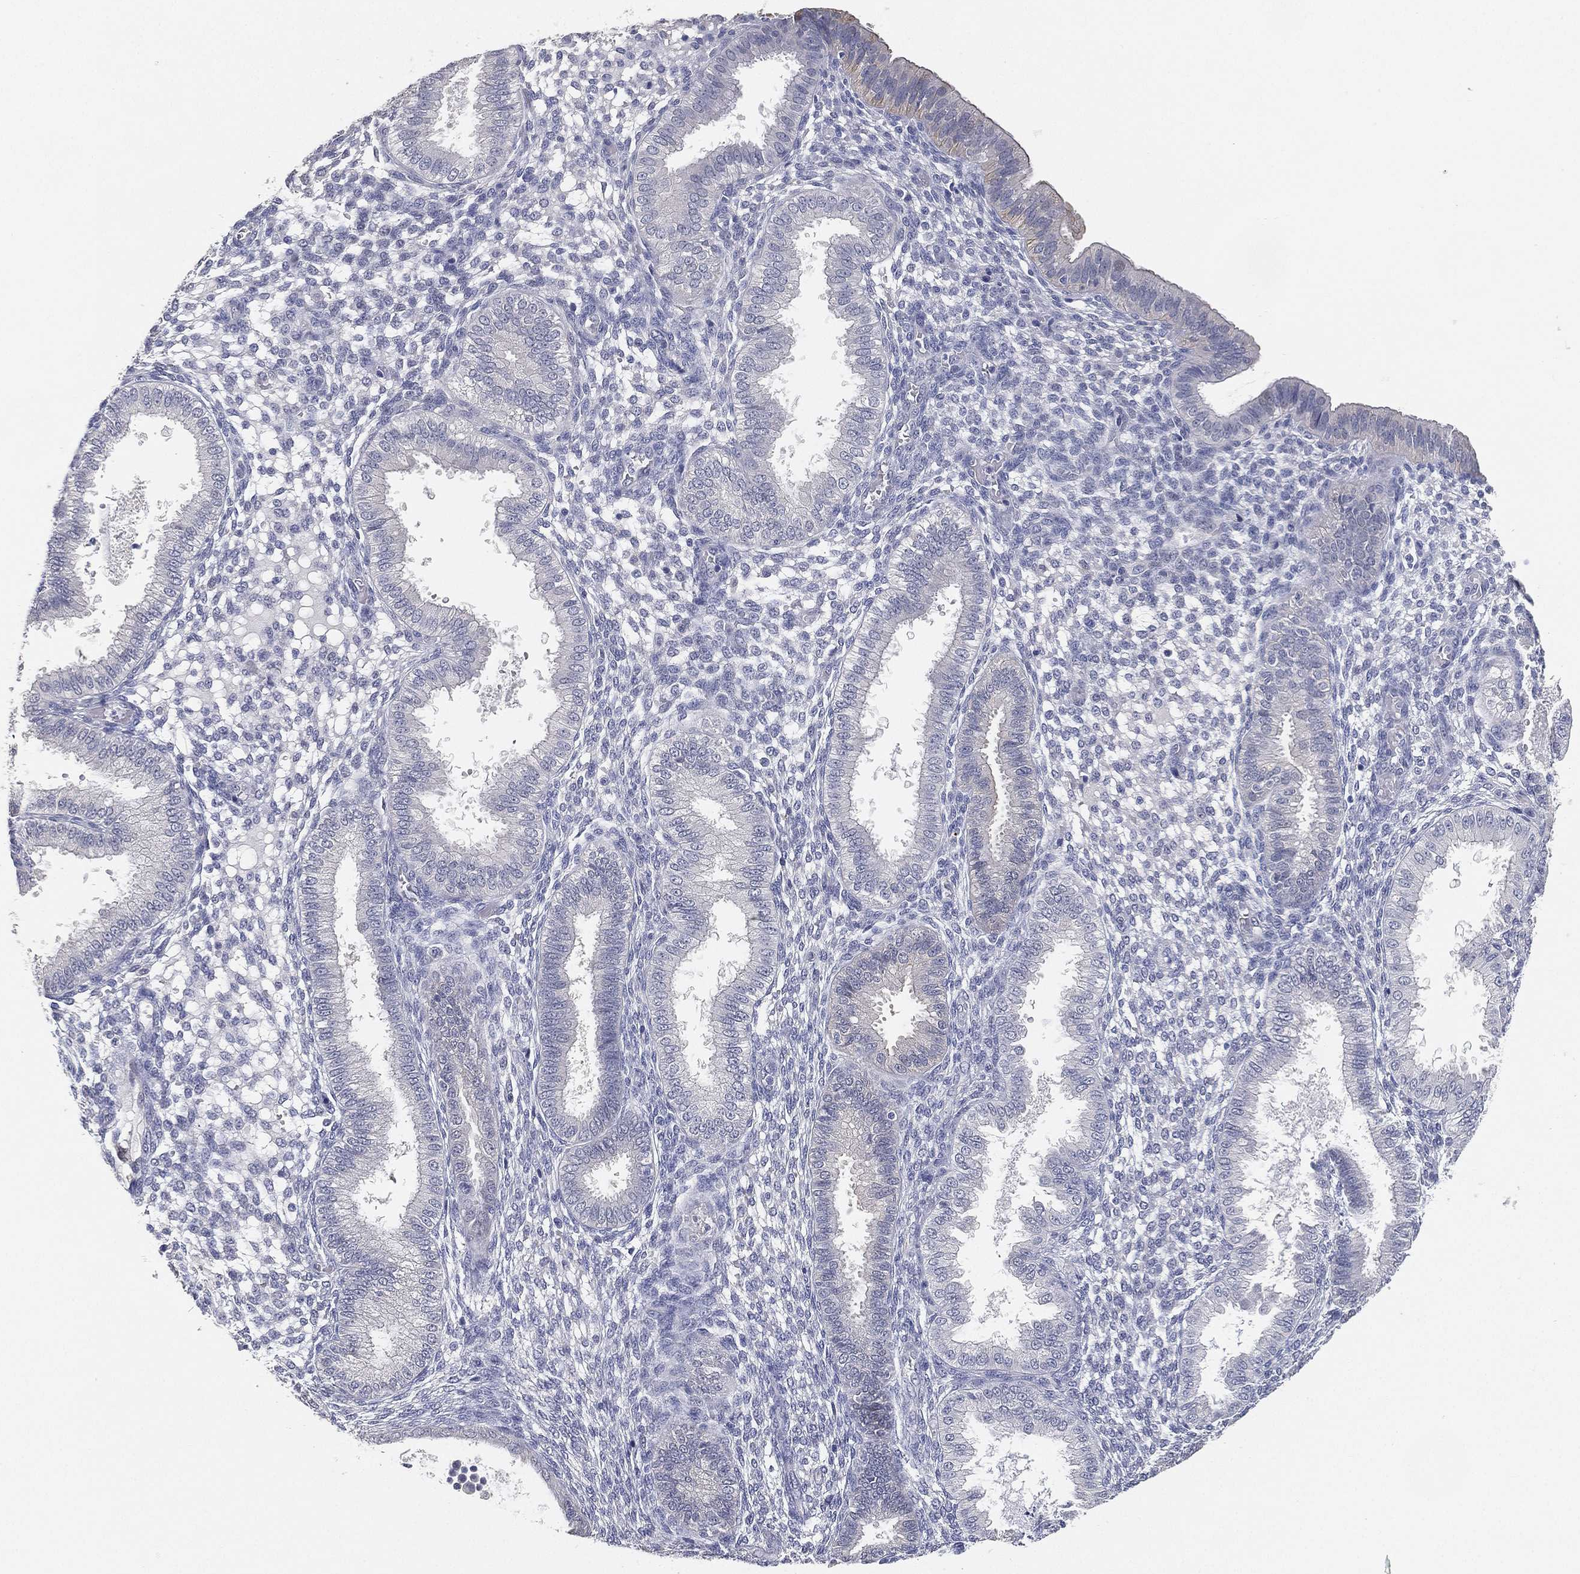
{"staining": {"intensity": "negative", "quantity": "none", "location": "none"}, "tissue": "endometrium", "cell_type": "Cells in endometrial stroma", "image_type": "normal", "snomed": [{"axis": "morphology", "description": "Normal tissue, NOS"}, {"axis": "topography", "description": "Endometrium"}], "caption": "A high-resolution photomicrograph shows immunohistochemistry staining of benign endometrium, which shows no significant positivity in cells in endometrial stroma. Nuclei are stained in blue.", "gene": "GPR61", "patient": {"sex": "female", "age": 43}}